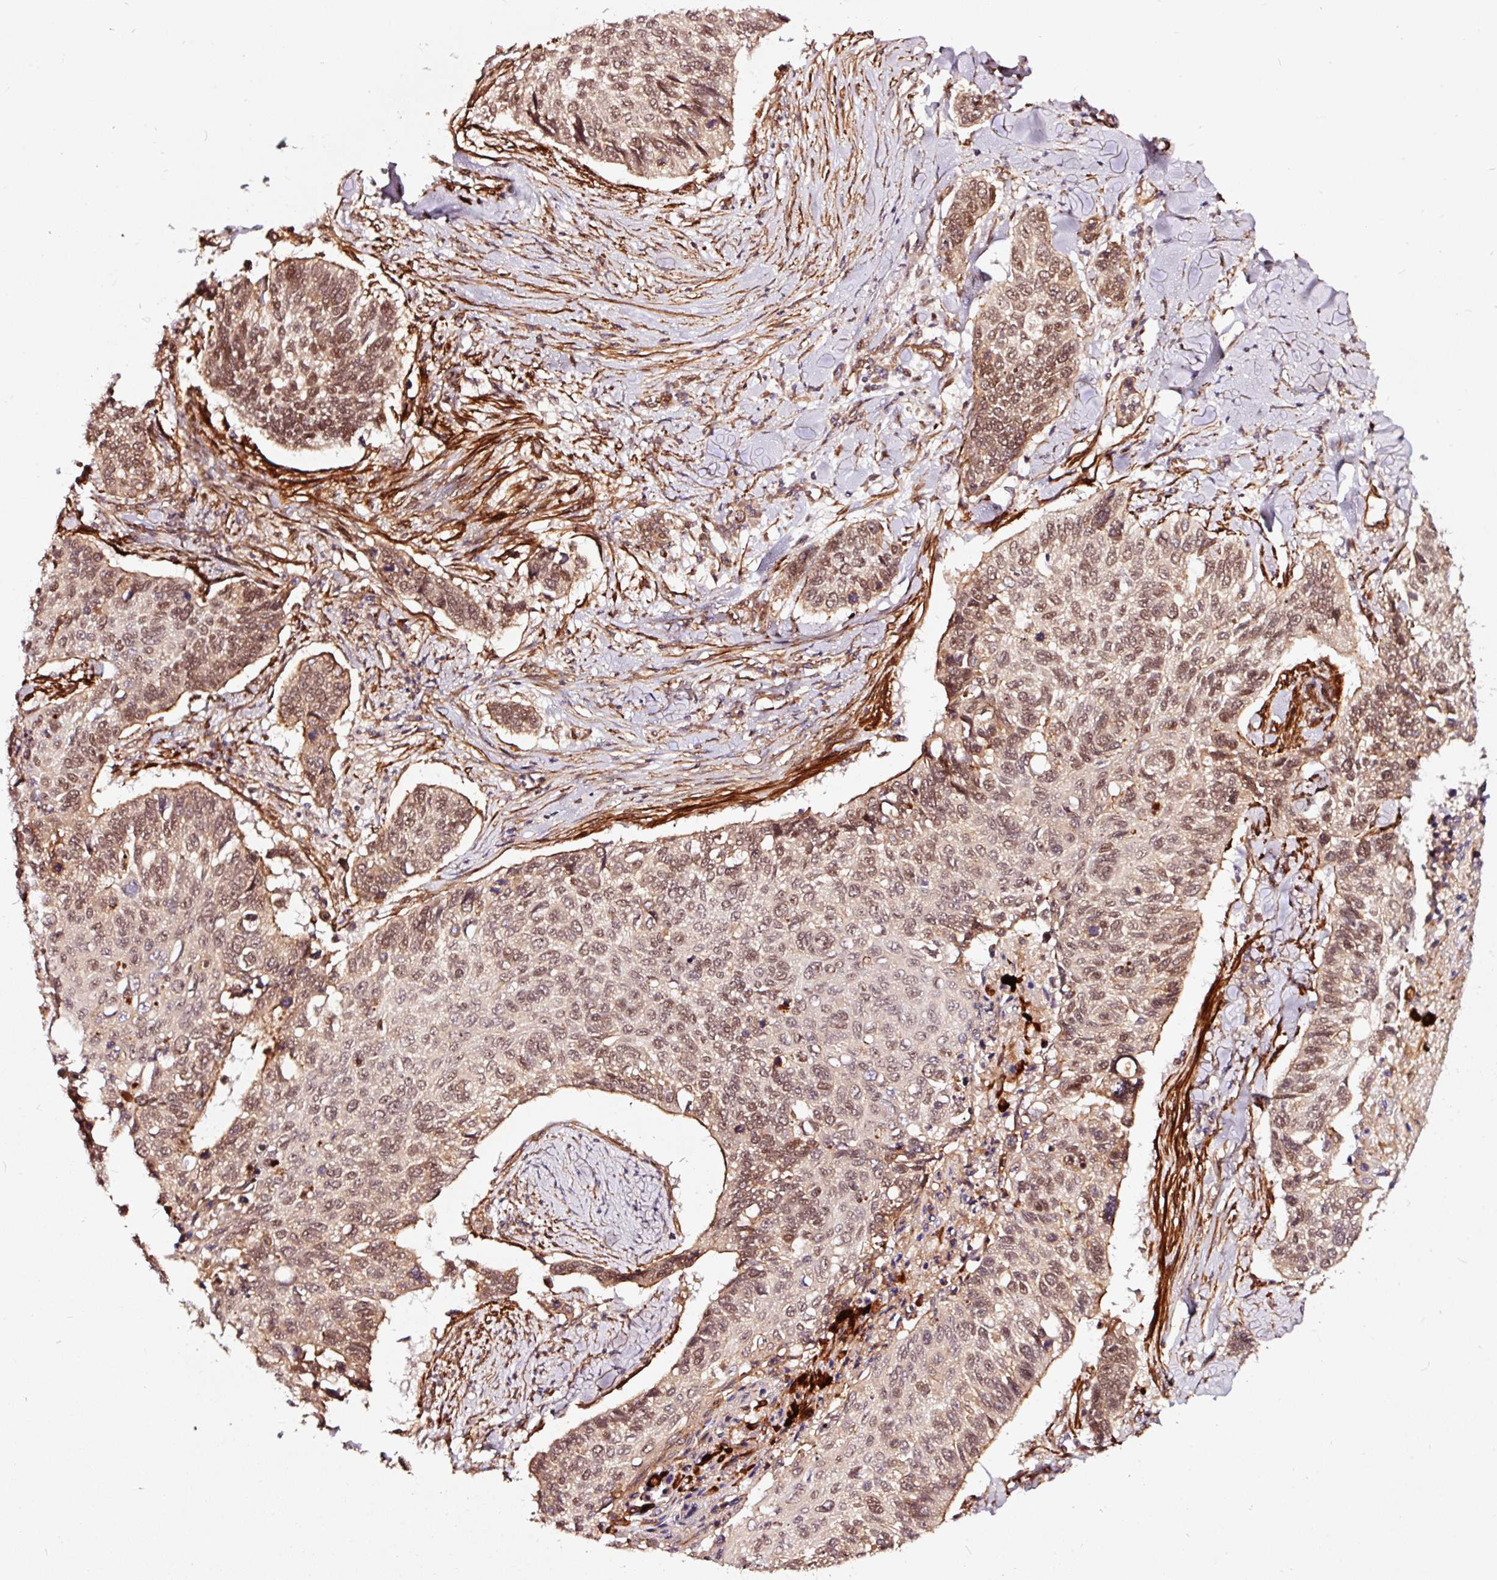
{"staining": {"intensity": "moderate", "quantity": ">75%", "location": "nuclear"}, "tissue": "lung cancer", "cell_type": "Tumor cells", "image_type": "cancer", "snomed": [{"axis": "morphology", "description": "Squamous cell carcinoma, NOS"}, {"axis": "topography", "description": "Lung"}], "caption": "Lung cancer (squamous cell carcinoma) stained with a brown dye demonstrates moderate nuclear positive expression in about >75% of tumor cells.", "gene": "TPM1", "patient": {"sex": "male", "age": 62}}